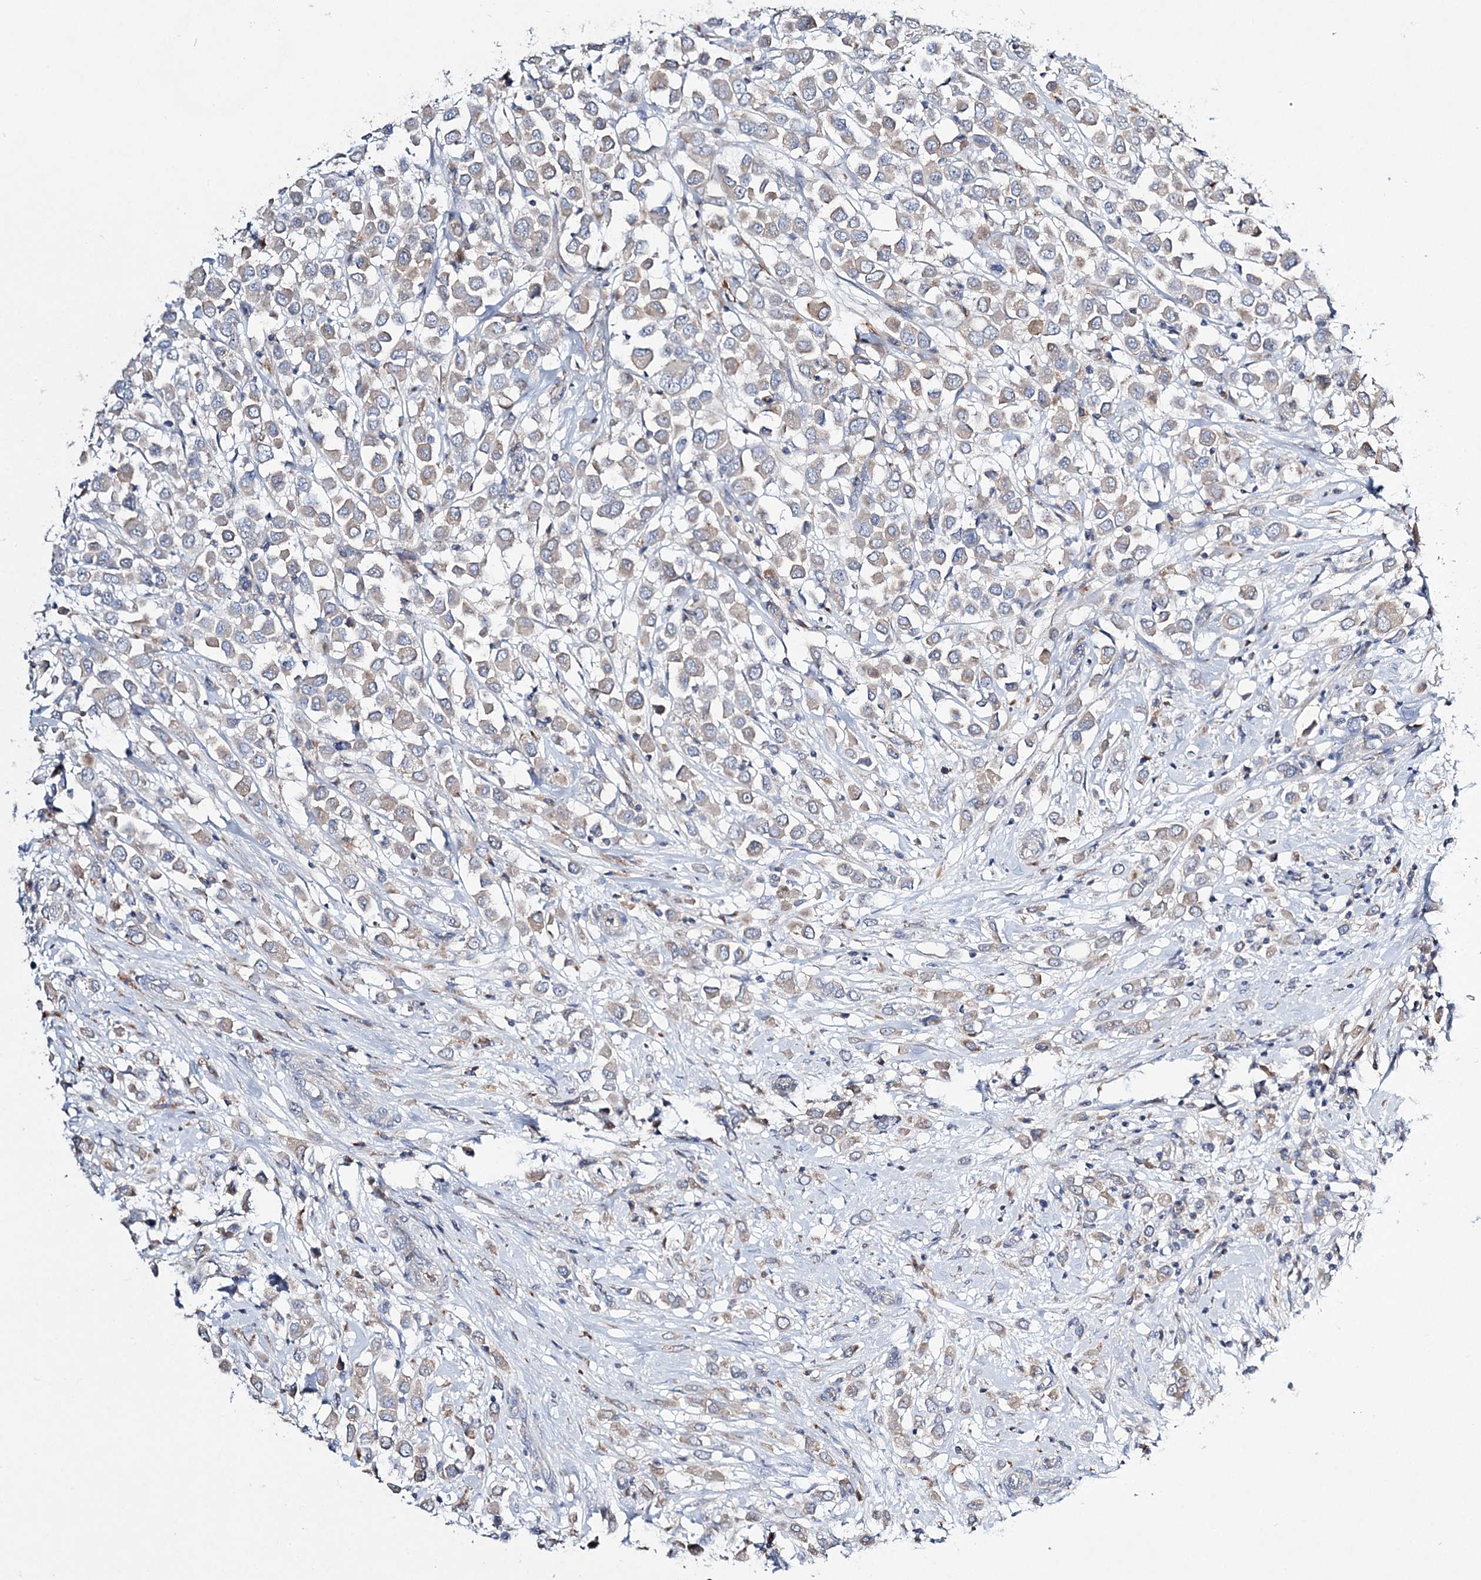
{"staining": {"intensity": "weak", "quantity": "<25%", "location": "cytoplasmic/membranous"}, "tissue": "breast cancer", "cell_type": "Tumor cells", "image_type": "cancer", "snomed": [{"axis": "morphology", "description": "Duct carcinoma"}, {"axis": "topography", "description": "Breast"}], "caption": "Tumor cells show no significant expression in breast invasive ductal carcinoma.", "gene": "ATP11B", "patient": {"sex": "female", "age": 61}}